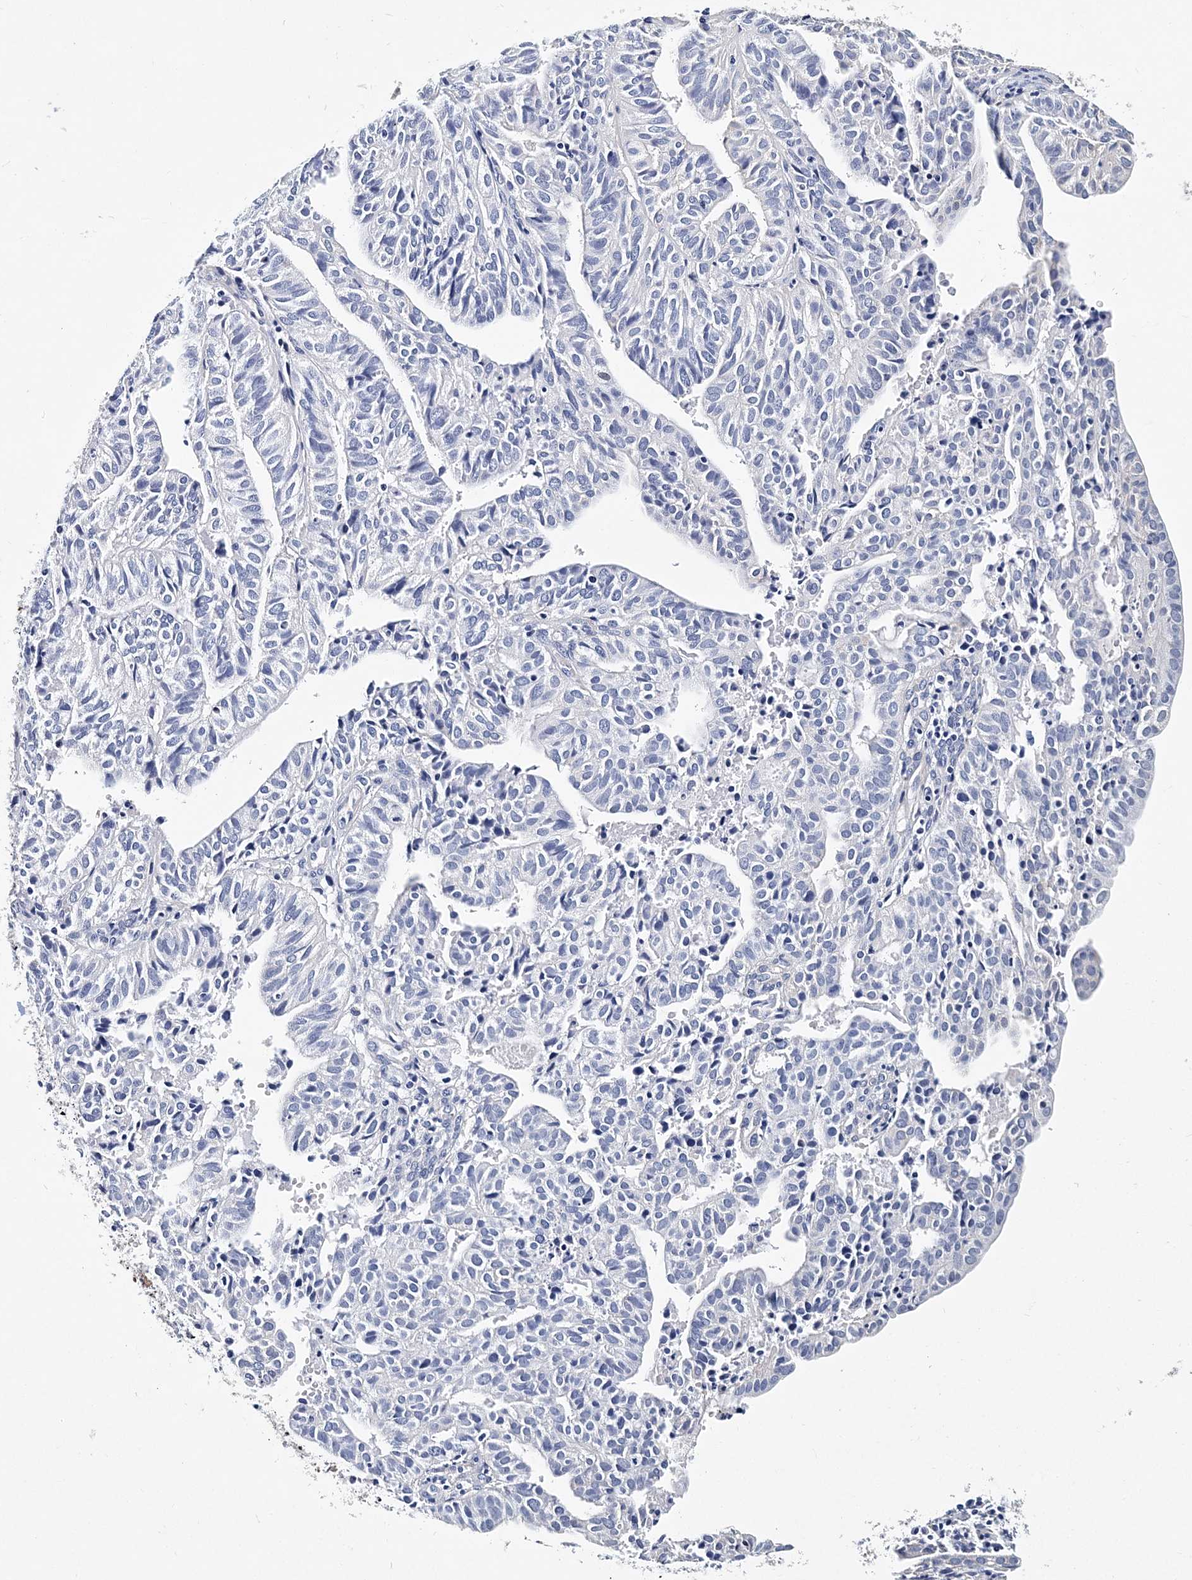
{"staining": {"intensity": "negative", "quantity": "none", "location": "none"}, "tissue": "endometrial cancer", "cell_type": "Tumor cells", "image_type": "cancer", "snomed": [{"axis": "morphology", "description": "Adenocarcinoma, NOS"}, {"axis": "topography", "description": "Uterus"}], "caption": "A photomicrograph of human adenocarcinoma (endometrial) is negative for staining in tumor cells.", "gene": "ITGA2B", "patient": {"sex": "female", "age": 77}}